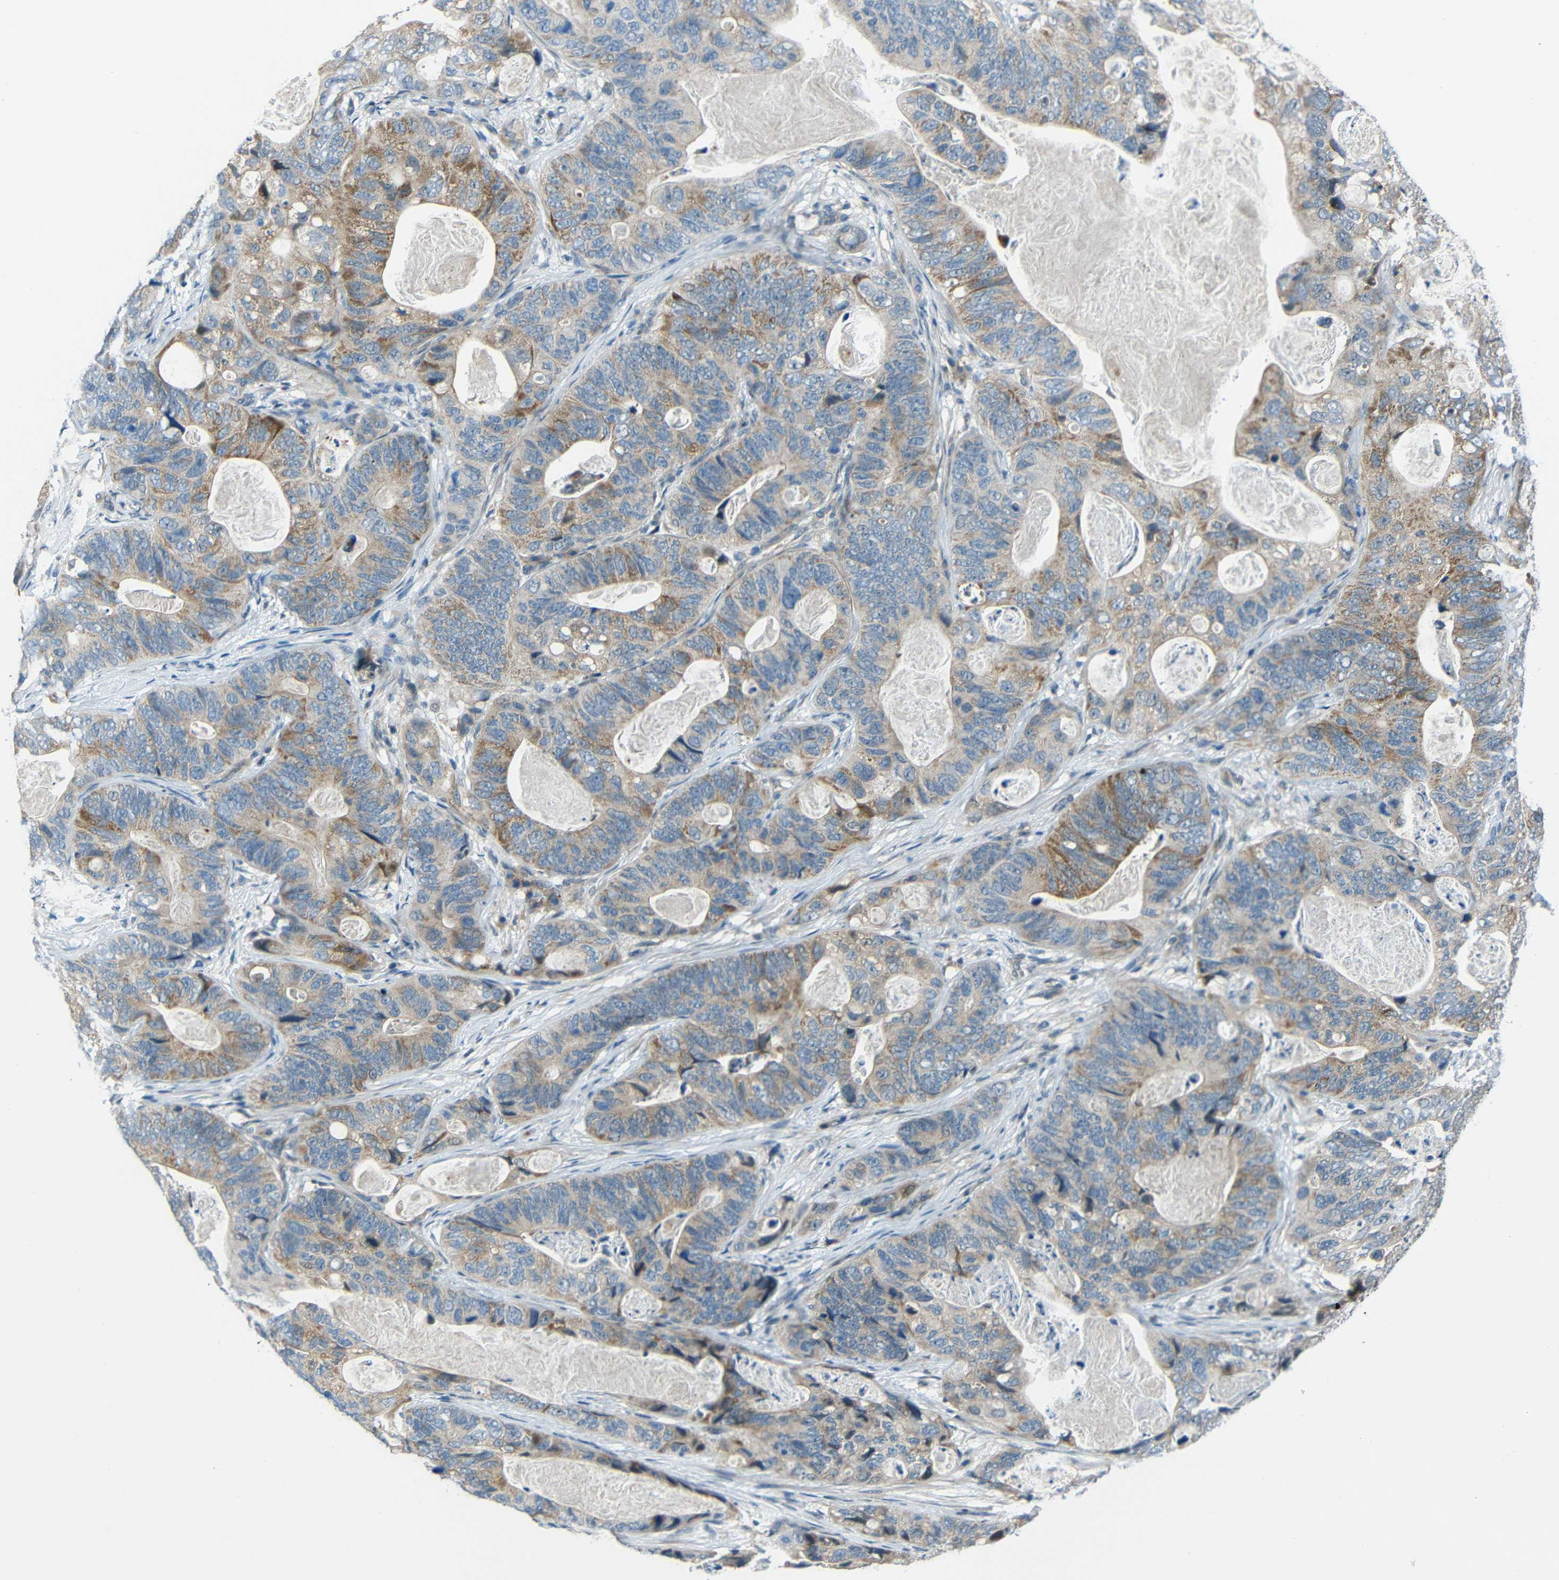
{"staining": {"intensity": "moderate", "quantity": ">75%", "location": "cytoplasmic/membranous"}, "tissue": "stomach cancer", "cell_type": "Tumor cells", "image_type": "cancer", "snomed": [{"axis": "morphology", "description": "Adenocarcinoma, NOS"}, {"axis": "topography", "description": "Stomach"}], "caption": "Stomach adenocarcinoma stained with a brown dye reveals moderate cytoplasmic/membranous positive staining in approximately >75% of tumor cells.", "gene": "ANKRD22", "patient": {"sex": "female", "age": 89}}